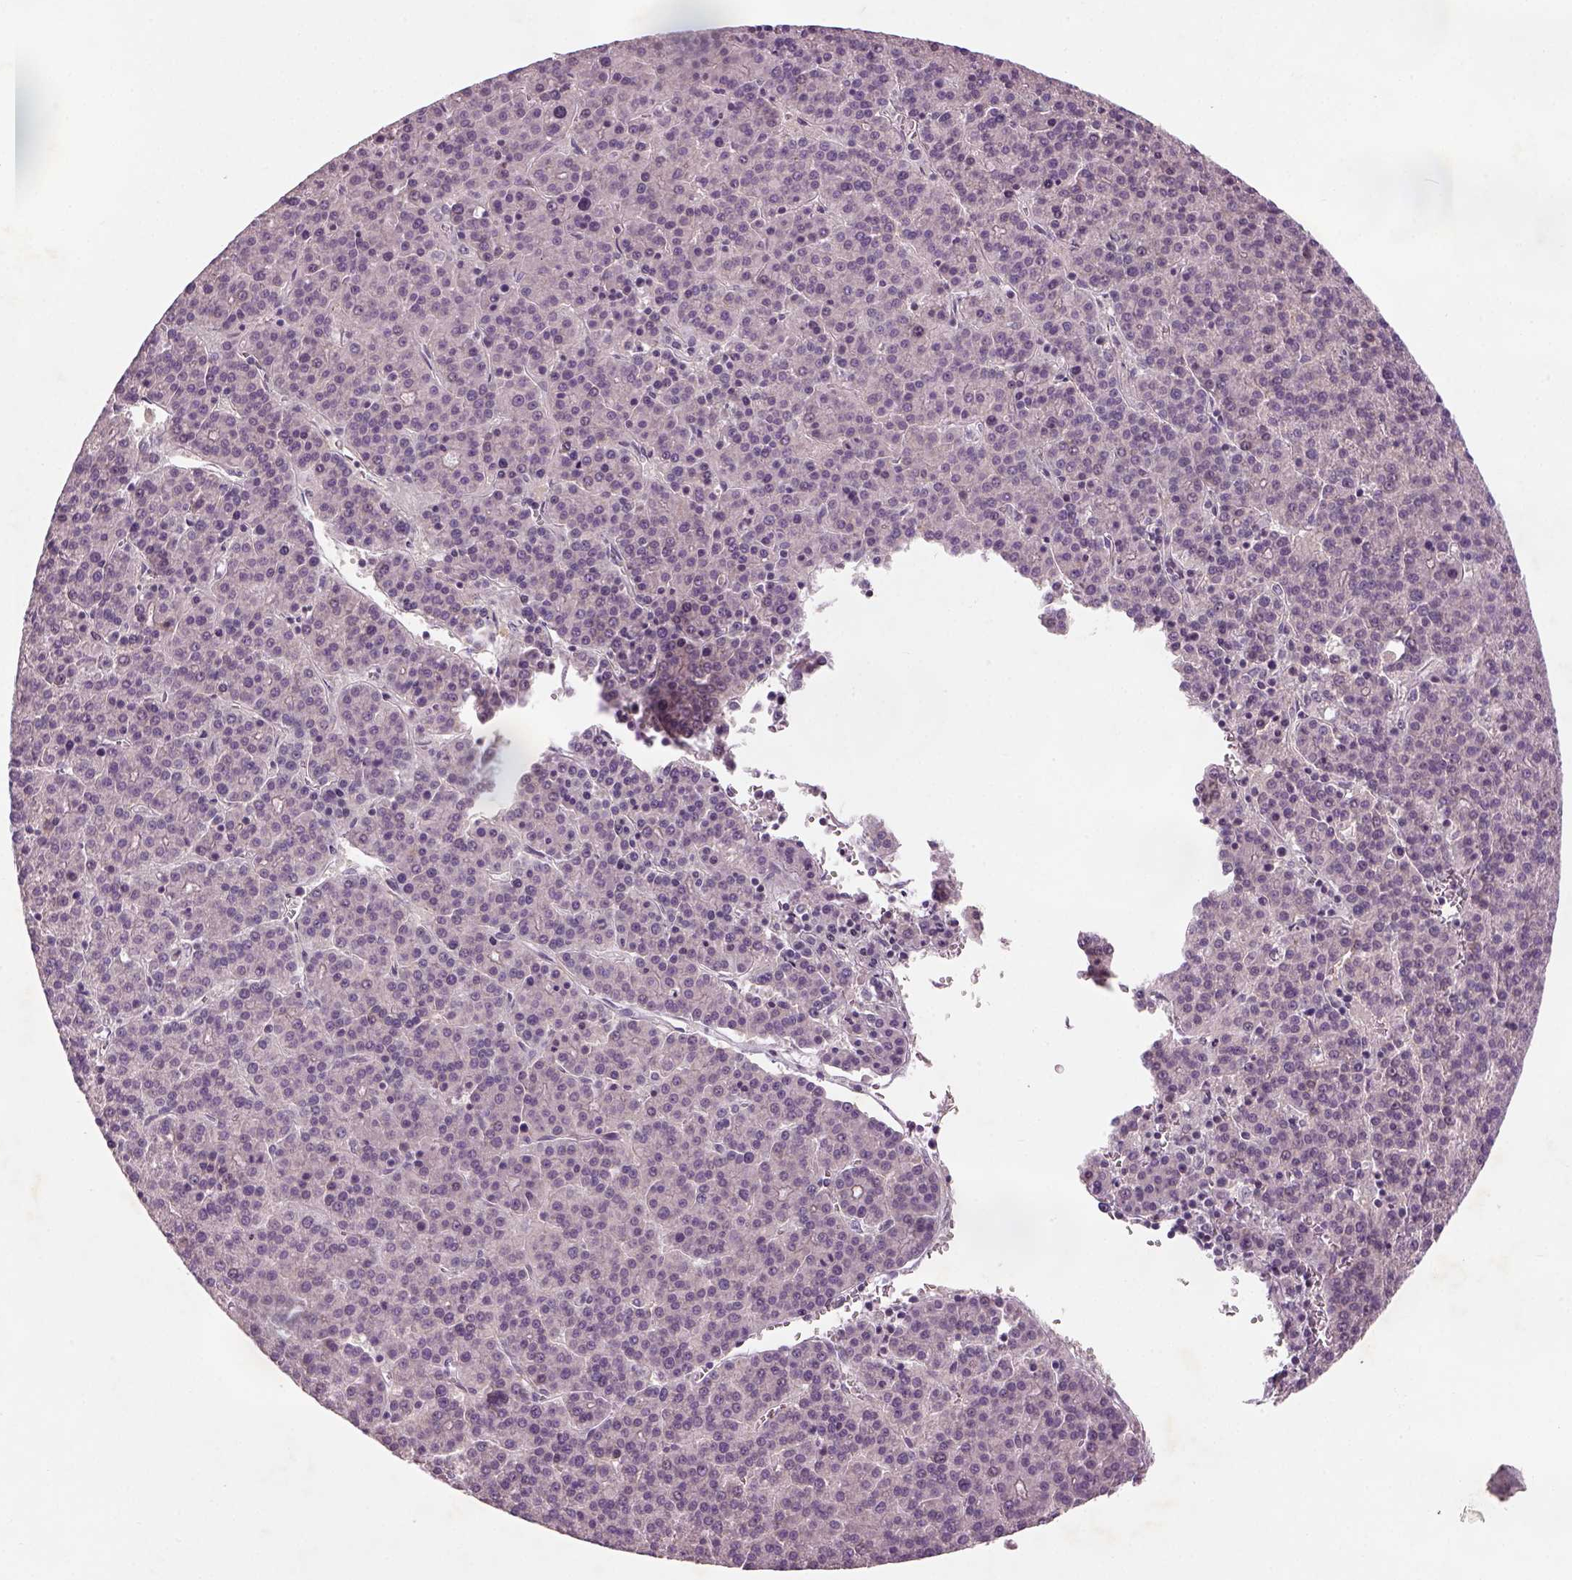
{"staining": {"intensity": "negative", "quantity": "none", "location": "none"}, "tissue": "liver cancer", "cell_type": "Tumor cells", "image_type": "cancer", "snomed": [{"axis": "morphology", "description": "Carcinoma, Hepatocellular, NOS"}, {"axis": "topography", "description": "Liver"}], "caption": "The histopathology image demonstrates no significant positivity in tumor cells of liver cancer.", "gene": "GDNF", "patient": {"sex": "female", "age": 58}}